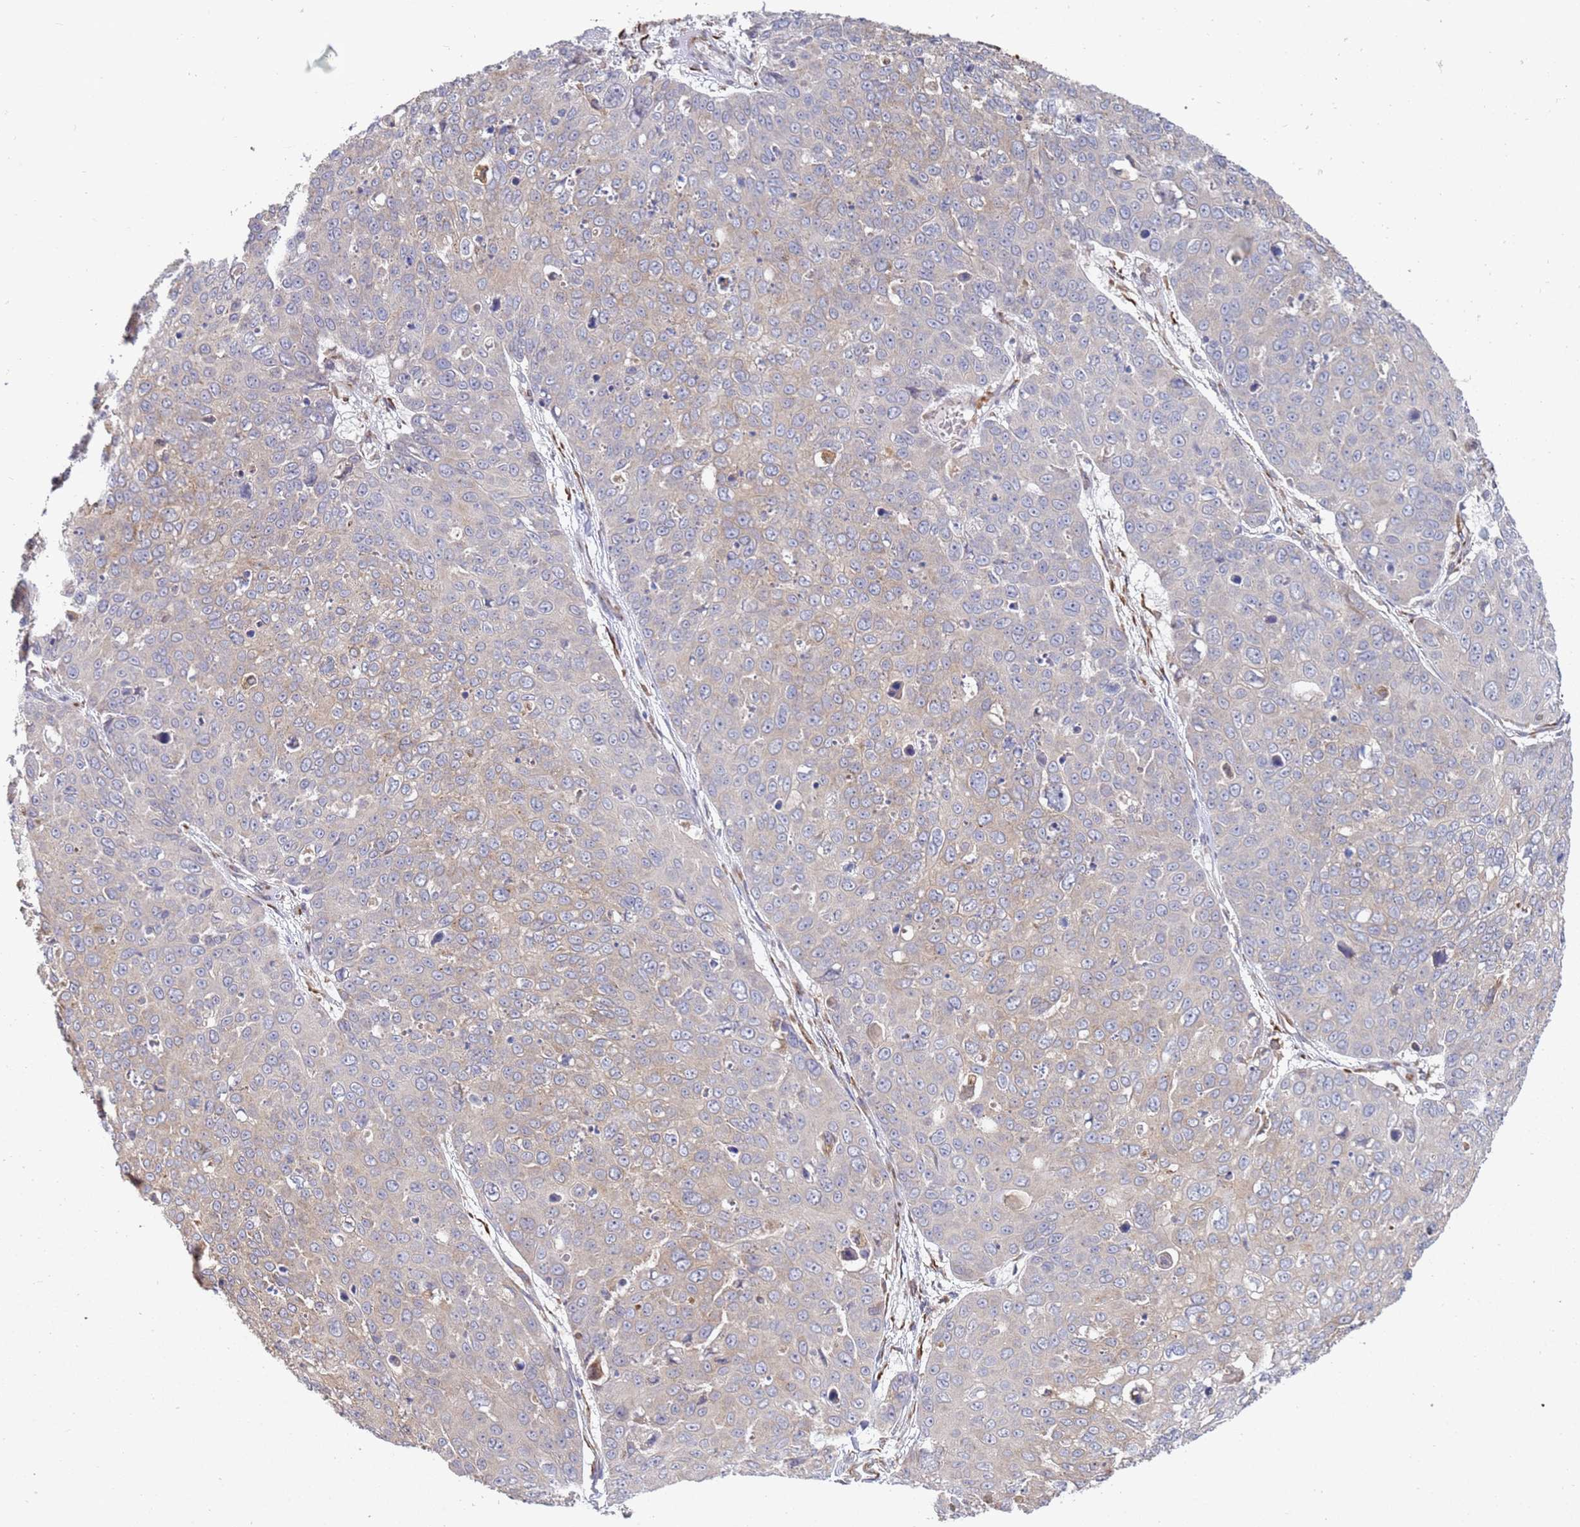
{"staining": {"intensity": "negative", "quantity": "none", "location": "none"}, "tissue": "skin cancer", "cell_type": "Tumor cells", "image_type": "cancer", "snomed": [{"axis": "morphology", "description": "Squamous cell carcinoma, NOS"}, {"axis": "topography", "description": "Skin"}], "caption": "Tumor cells show no significant protein expression in skin squamous cell carcinoma.", "gene": "VRK2", "patient": {"sex": "male", "age": 71}}